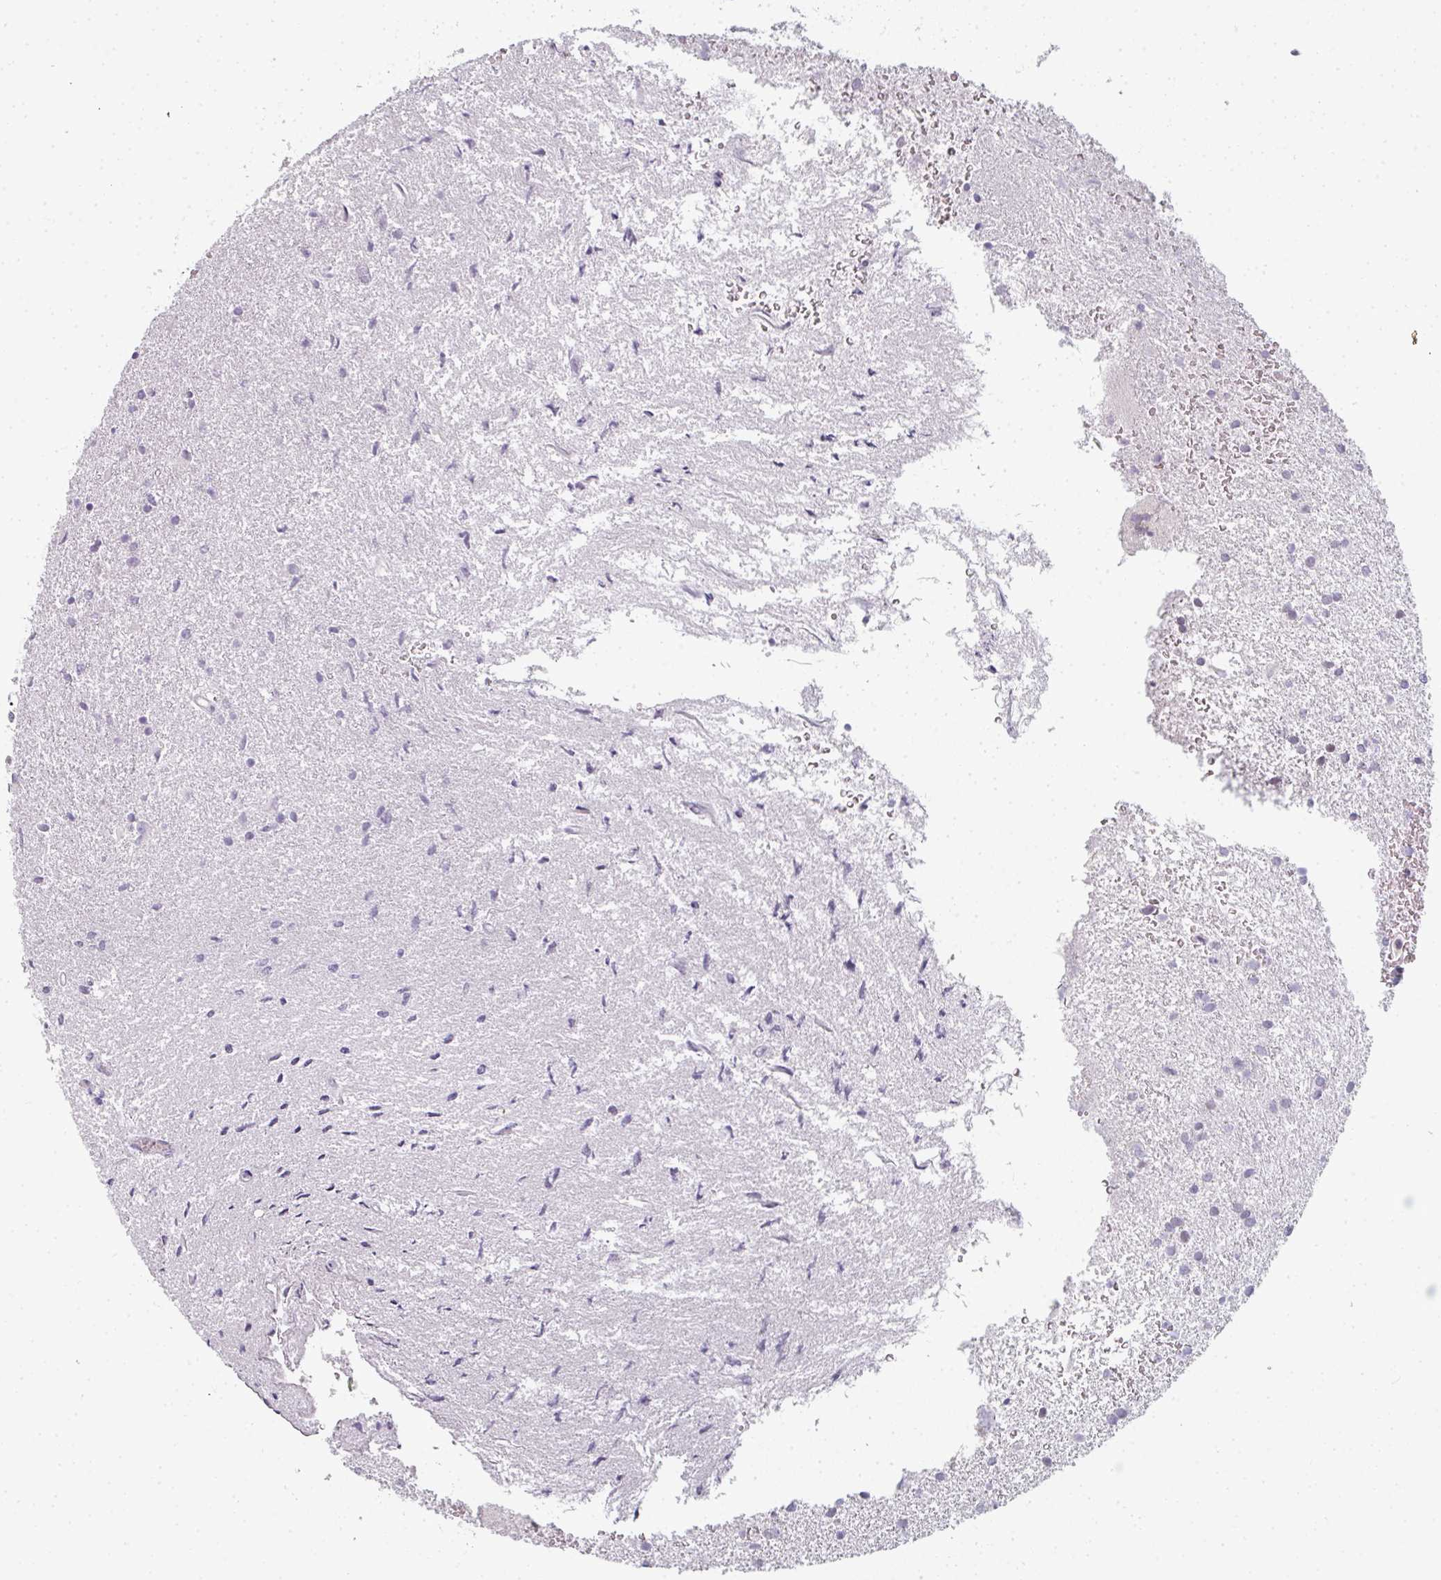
{"staining": {"intensity": "negative", "quantity": "none", "location": "none"}, "tissue": "glioma", "cell_type": "Tumor cells", "image_type": "cancer", "snomed": [{"axis": "morphology", "description": "Glioma, malignant, High grade"}, {"axis": "topography", "description": "Brain"}], "caption": "Tumor cells are negative for protein expression in human glioma.", "gene": "RBBP6", "patient": {"sex": "female", "age": 50}}